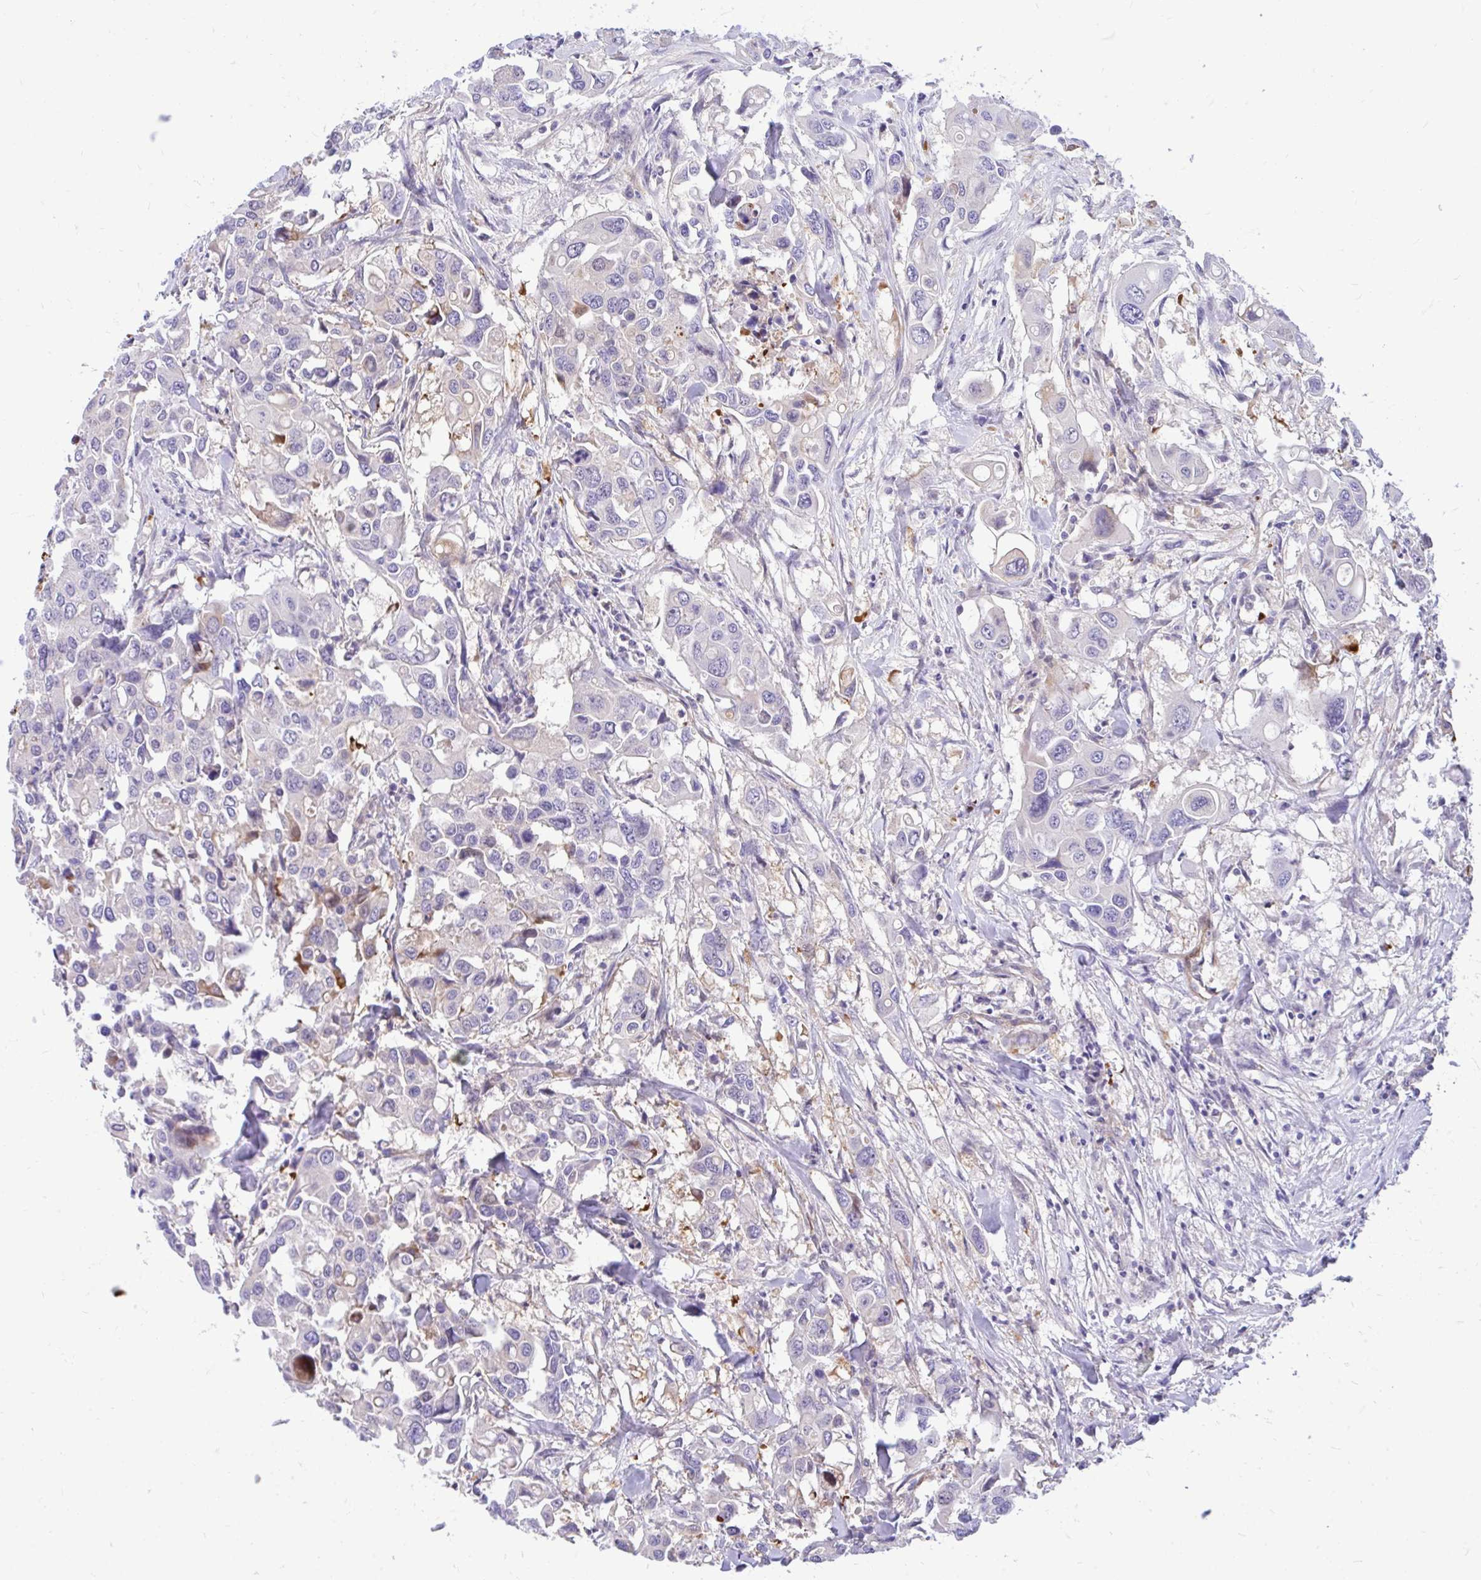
{"staining": {"intensity": "negative", "quantity": "none", "location": "none"}, "tissue": "colorectal cancer", "cell_type": "Tumor cells", "image_type": "cancer", "snomed": [{"axis": "morphology", "description": "Adenocarcinoma, NOS"}, {"axis": "topography", "description": "Colon"}], "caption": "Adenocarcinoma (colorectal) stained for a protein using IHC displays no expression tumor cells.", "gene": "ESPNL", "patient": {"sex": "male", "age": 77}}